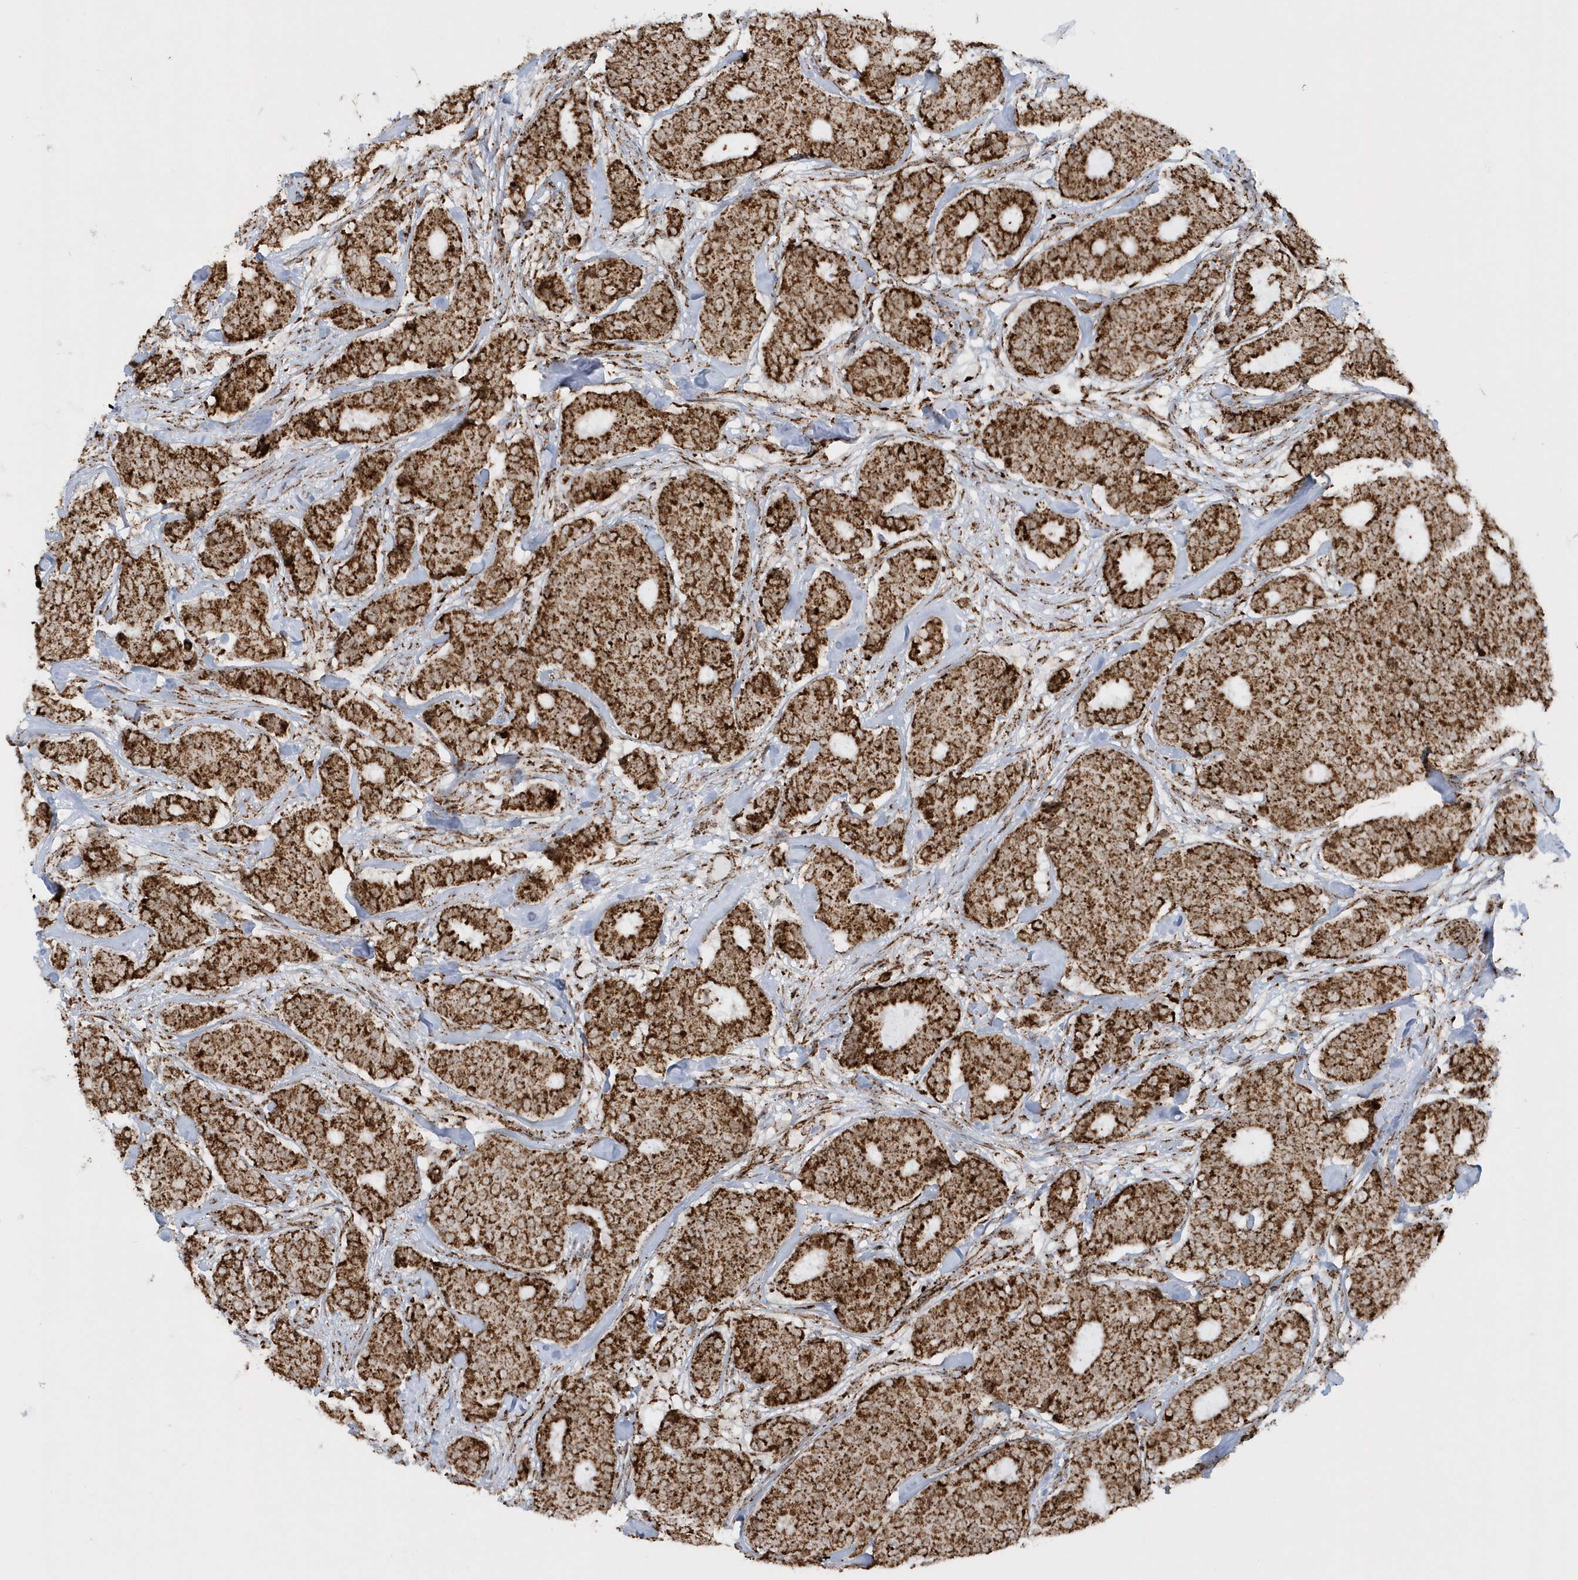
{"staining": {"intensity": "strong", "quantity": ">75%", "location": "cytoplasmic/membranous"}, "tissue": "breast cancer", "cell_type": "Tumor cells", "image_type": "cancer", "snomed": [{"axis": "morphology", "description": "Duct carcinoma"}, {"axis": "topography", "description": "Breast"}], "caption": "DAB immunohistochemical staining of breast cancer exhibits strong cytoplasmic/membranous protein positivity in about >75% of tumor cells.", "gene": "CRY2", "patient": {"sex": "female", "age": 75}}